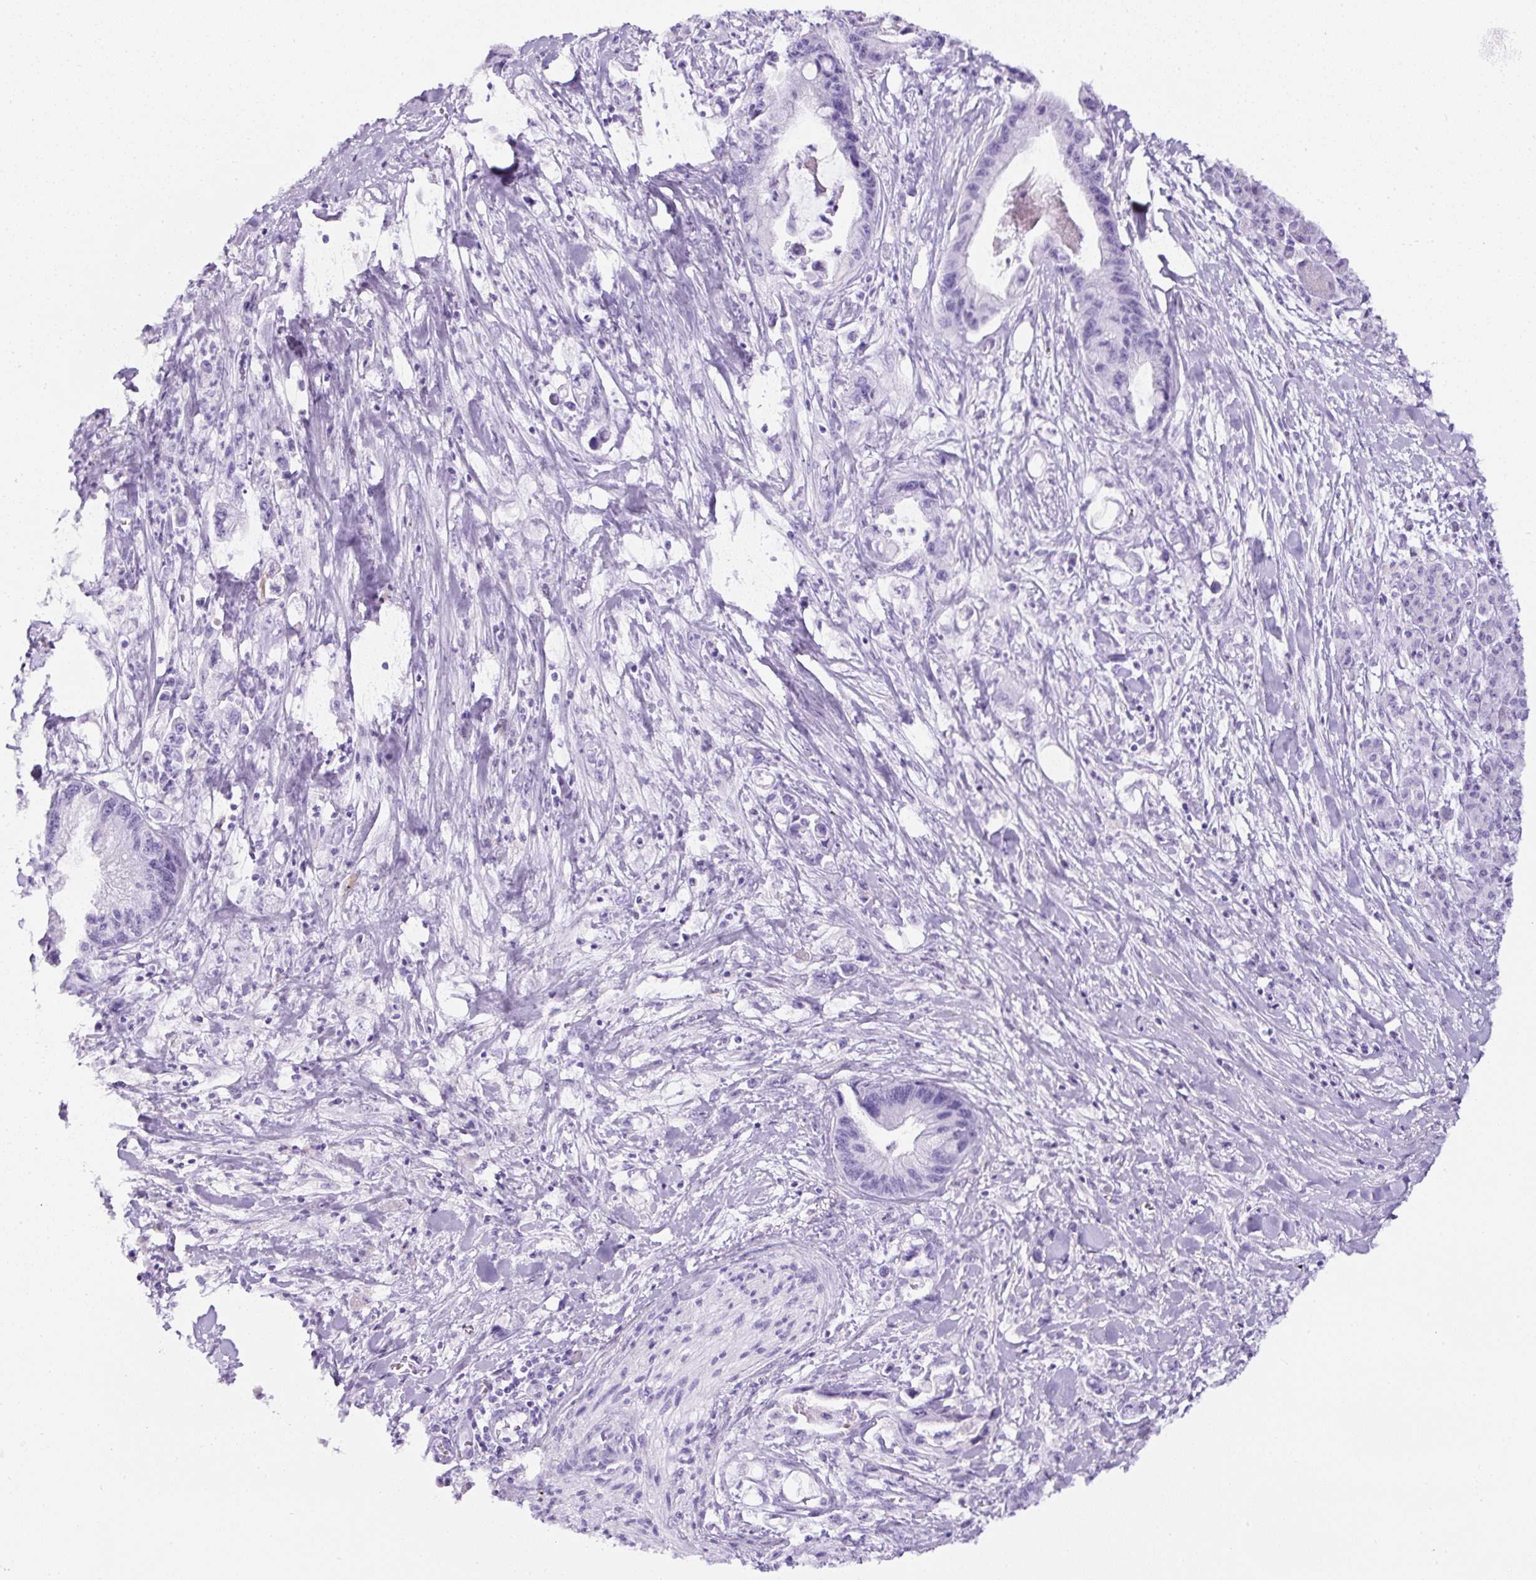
{"staining": {"intensity": "negative", "quantity": "none", "location": "none"}, "tissue": "pancreatic cancer", "cell_type": "Tumor cells", "image_type": "cancer", "snomed": [{"axis": "morphology", "description": "Adenocarcinoma, NOS"}, {"axis": "topography", "description": "Pancreas"}], "caption": "High magnification brightfield microscopy of adenocarcinoma (pancreatic) stained with DAB (brown) and counterstained with hematoxylin (blue): tumor cells show no significant positivity. The staining was performed using DAB (3,3'-diaminobenzidine) to visualize the protein expression in brown, while the nuclei were stained in blue with hematoxylin (Magnification: 20x).", "gene": "TMEM200B", "patient": {"sex": "male", "age": 61}}